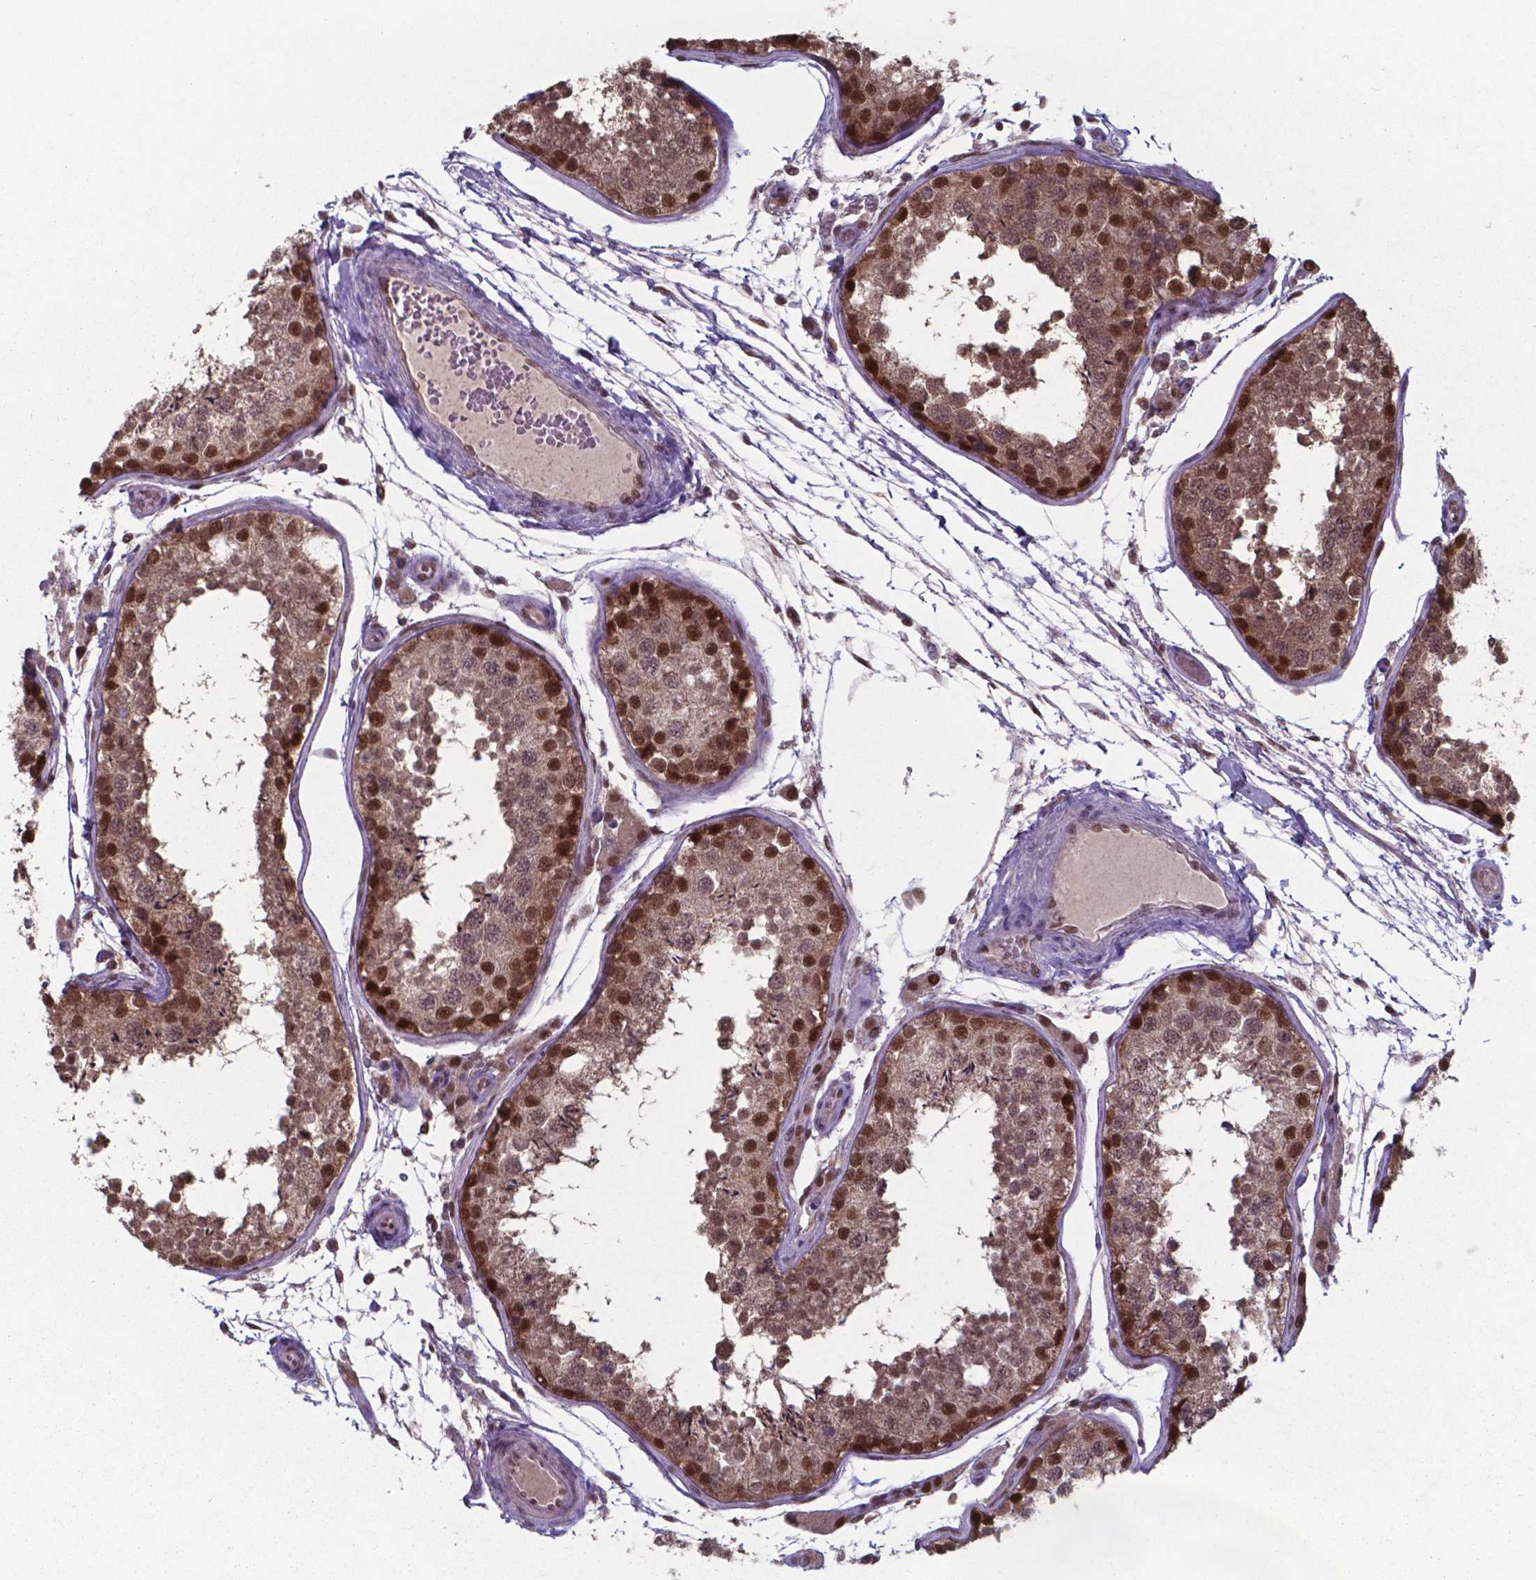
{"staining": {"intensity": "strong", "quantity": "25%-75%", "location": "nuclear"}, "tissue": "testis", "cell_type": "Cells in seminiferous ducts", "image_type": "normal", "snomed": [{"axis": "morphology", "description": "Normal tissue, NOS"}, {"axis": "topography", "description": "Testis"}], "caption": "Immunohistochemical staining of unremarkable human testis demonstrates high levels of strong nuclear expression in approximately 25%-75% of cells in seminiferous ducts.", "gene": "UBA1", "patient": {"sex": "male", "age": 29}}